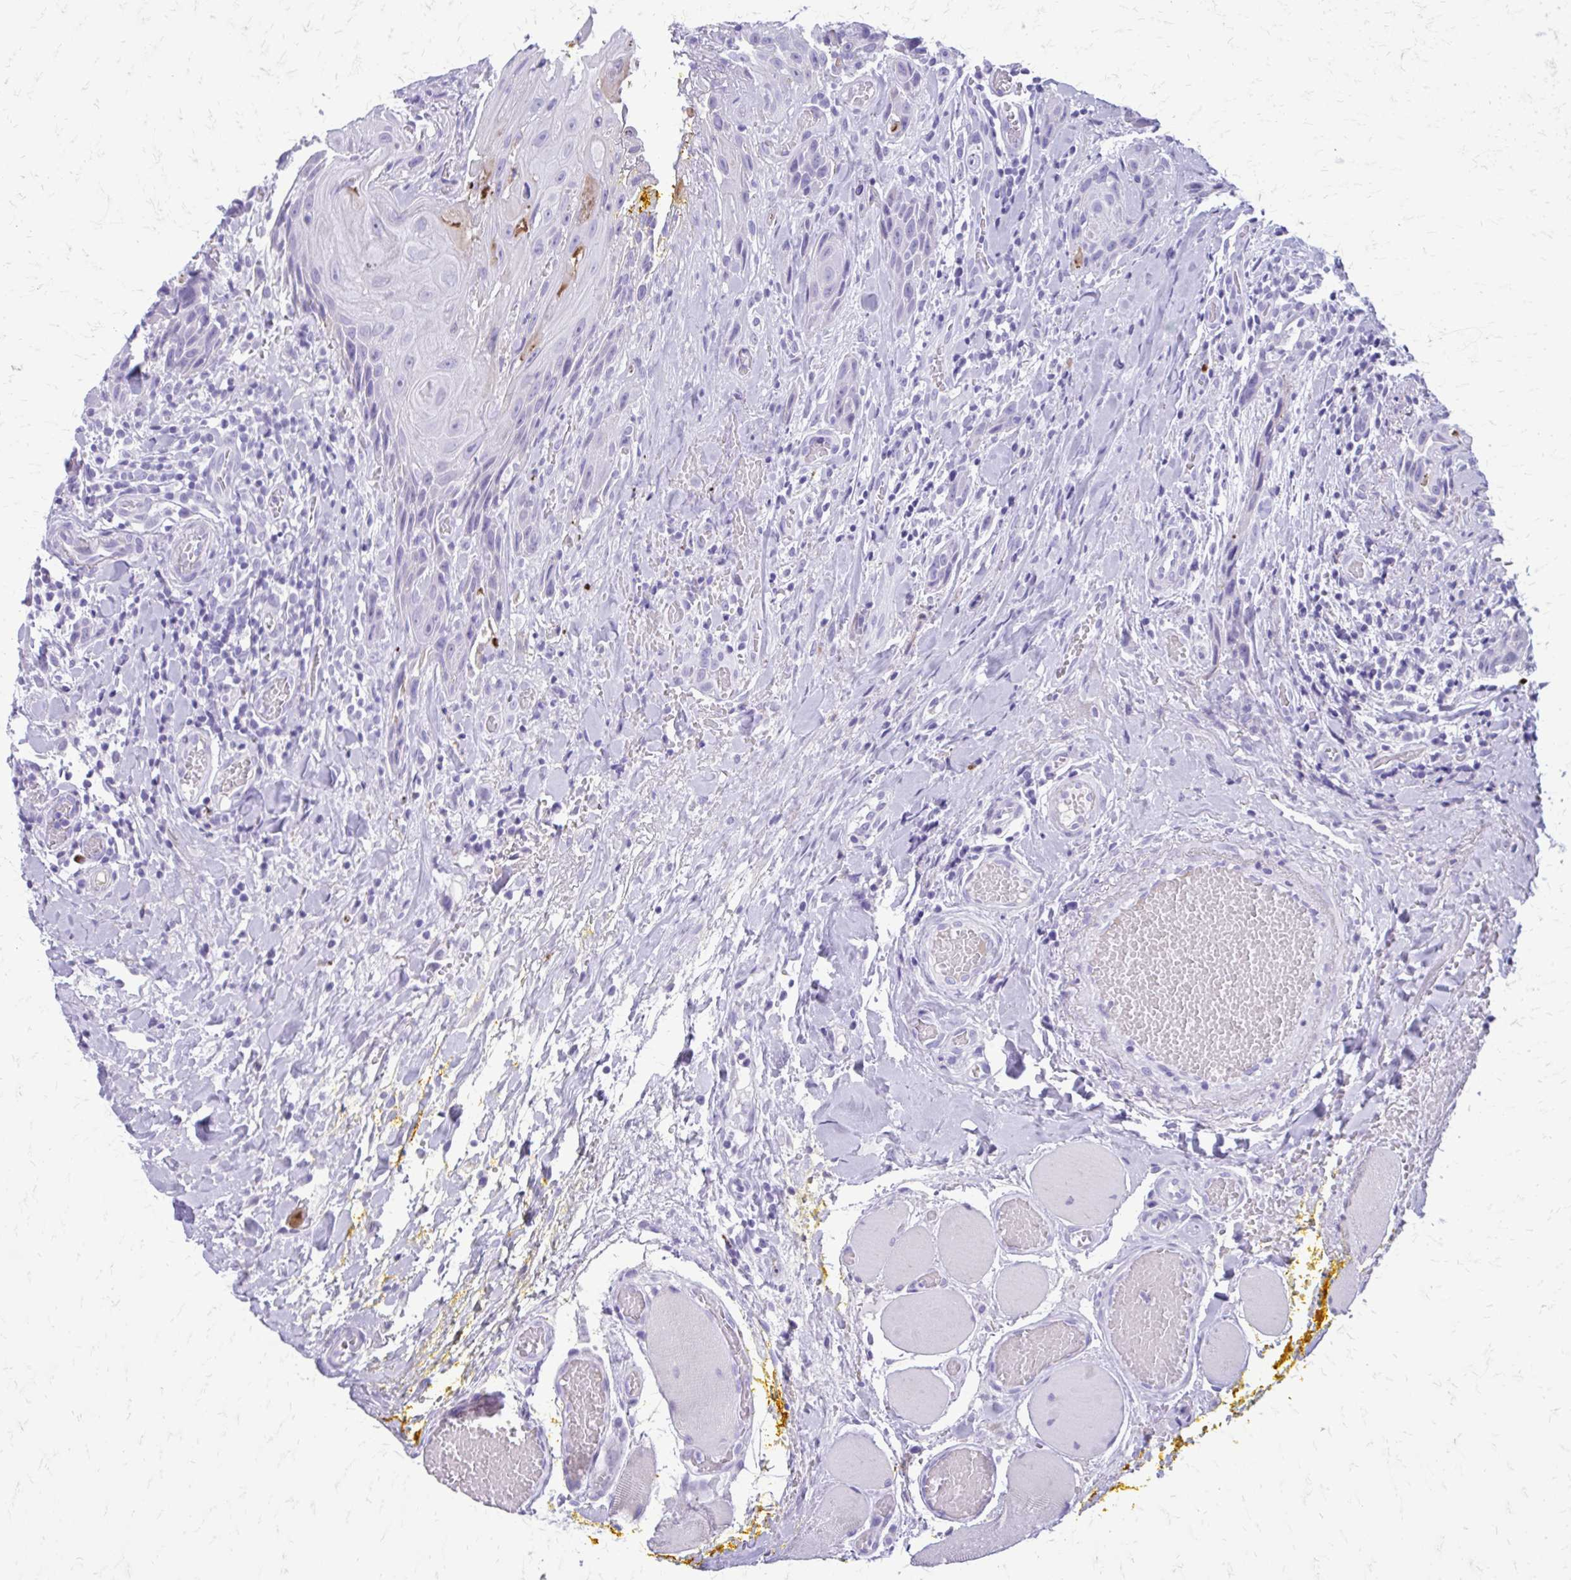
{"staining": {"intensity": "negative", "quantity": "none", "location": "none"}, "tissue": "head and neck cancer", "cell_type": "Tumor cells", "image_type": "cancer", "snomed": [{"axis": "morphology", "description": "Squamous cell carcinoma, NOS"}, {"axis": "topography", "description": "Oral tissue"}, {"axis": "topography", "description": "Head-Neck"}], "caption": "High power microscopy photomicrograph of an immunohistochemistry (IHC) photomicrograph of head and neck cancer (squamous cell carcinoma), revealing no significant positivity in tumor cells. (DAB IHC, high magnification).", "gene": "SATL1", "patient": {"sex": "male", "age": 49}}